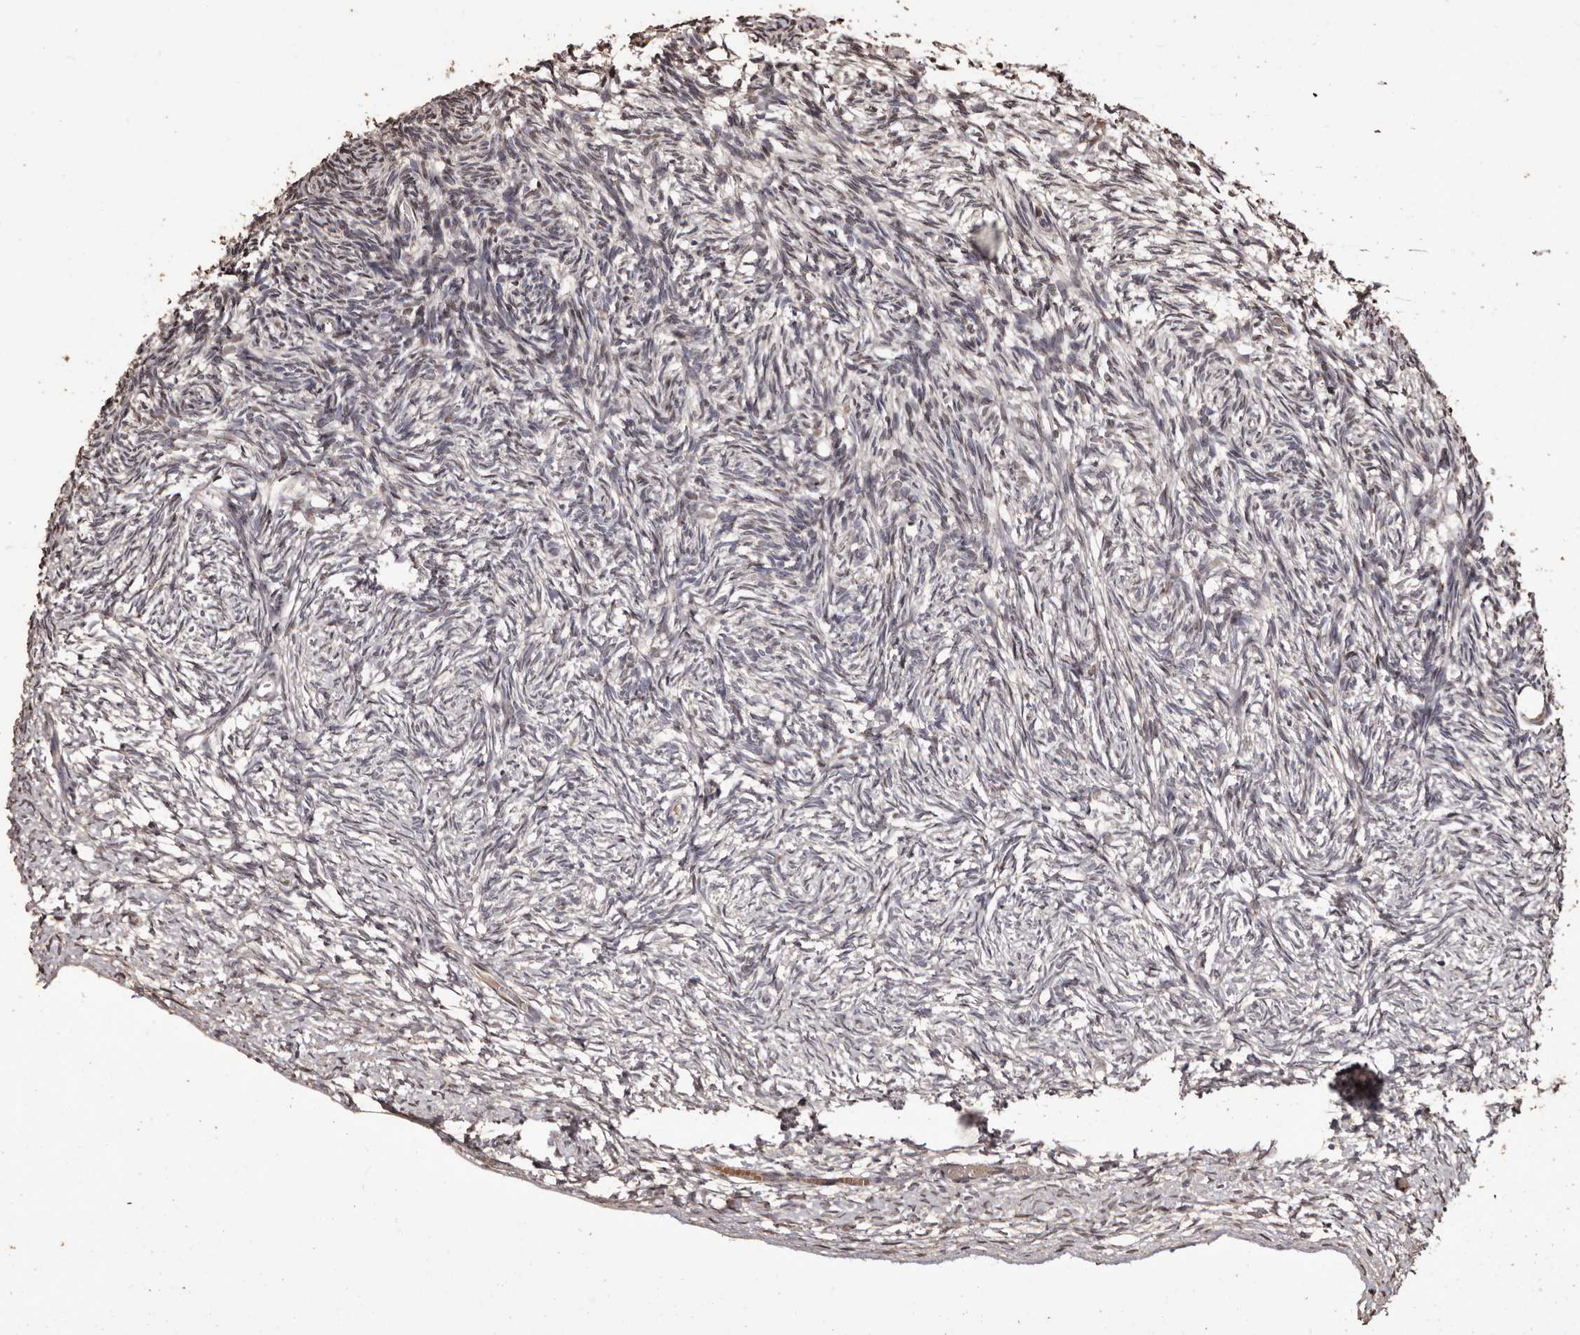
{"staining": {"intensity": "weak", "quantity": "<25%", "location": "cytoplasmic/membranous"}, "tissue": "ovary", "cell_type": "Follicle cells", "image_type": "normal", "snomed": [{"axis": "morphology", "description": "Normal tissue, NOS"}, {"axis": "topography", "description": "Ovary"}], "caption": "An immunohistochemistry (IHC) image of unremarkable ovary is shown. There is no staining in follicle cells of ovary.", "gene": "NAV1", "patient": {"sex": "female", "age": 34}}